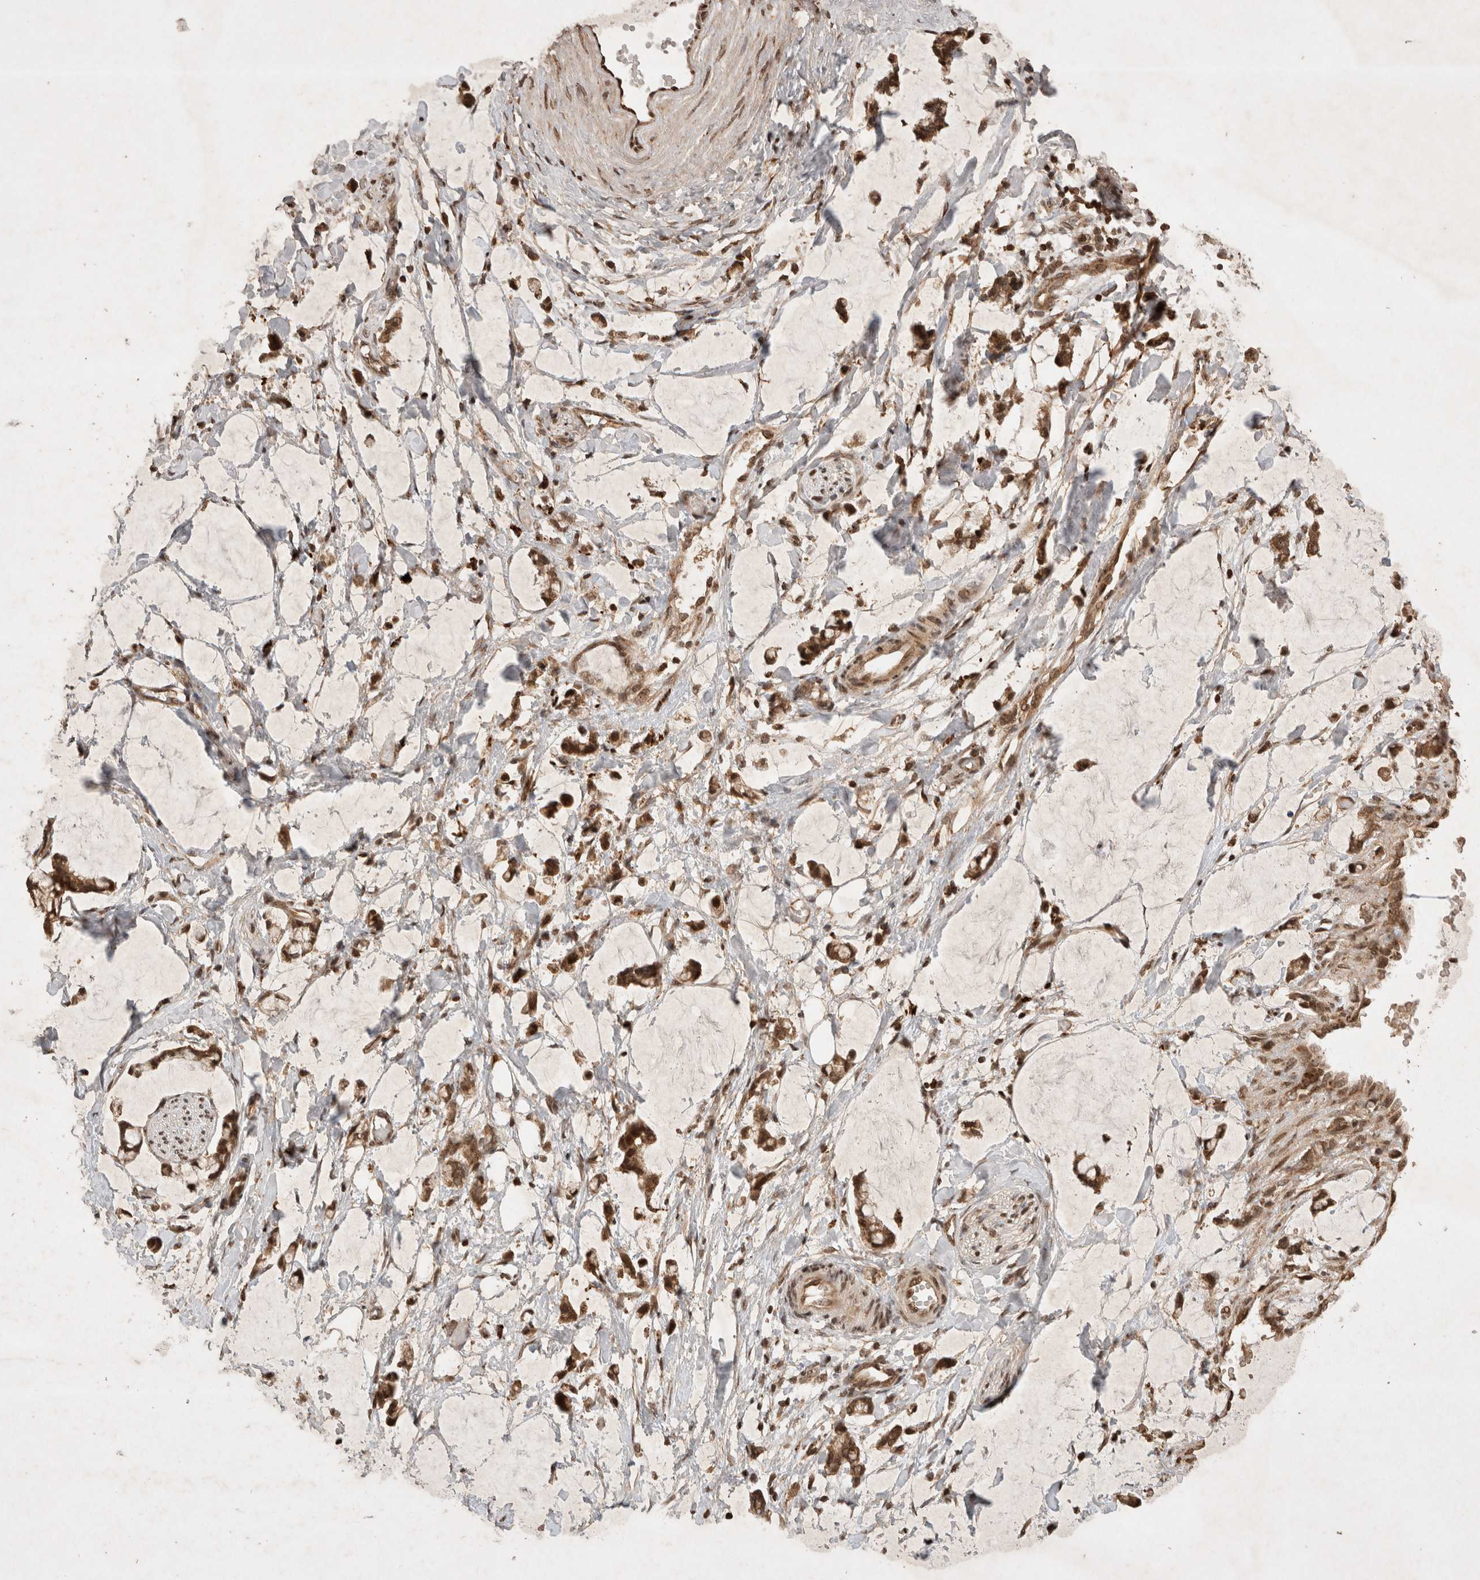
{"staining": {"intensity": "moderate", "quantity": ">75%", "location": "cytoplasmic/membranous,nuclear"}, "tissue": "adipose tissue", "cell_type": "Adipocytes", "image_type": "normal", "snomed": [{"axis": "morphology", "description": "Normal tissue, NOS"}, {"axis": "morphology", "description": "Adenocarcinoma, NOS"}, {"axis": "topography", "description": "Colon"}, {"axis": "topography", "description": "Peripheral nerve tissue"}], "caption": "Human adipose tissue stained for a protein (brown) shows moderate cytoplasmic/membranous,nuclear positive expression in approximately >75% of adipocytes.", "gene": "FAM221A", "patient": {"sex": "male", "age": 14}}